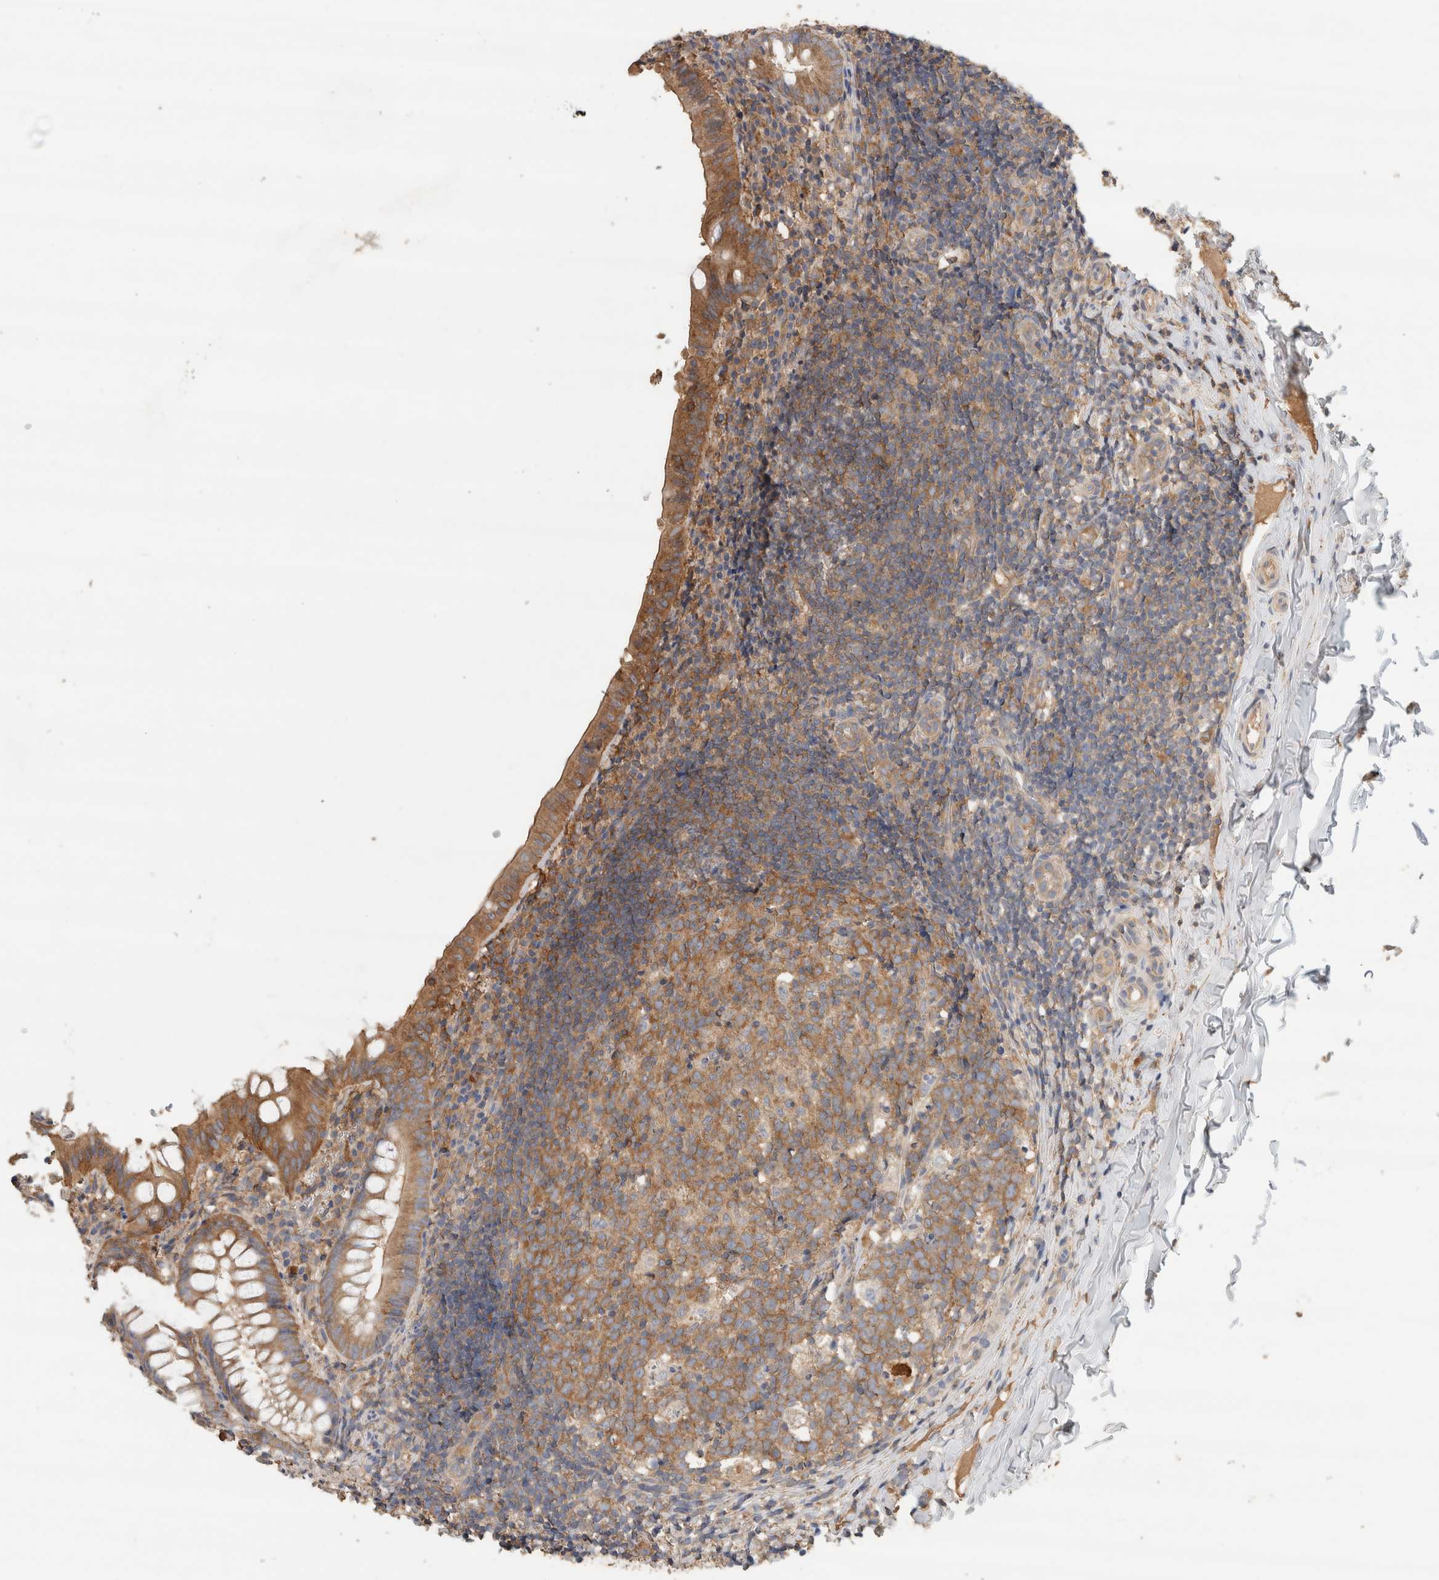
{"staining": {"intensity": "moderate", "quantity": ">75%", "location": "cytoplasmic/membranous"}, "tissue": "appendix", "cell_type": "Glandular cells", "image_type": "normal", "snomed": [{"axis": "morphology", "description": "Normal tissue, NOS"}, {"axis": "topography", "description": "Appendix"}], "caption": "DAB (3,3'-diaminobenzidine) immunohistochemical staining of benign appendix reveals moderate cytoplasmic/membranous protein expression in about >75% of glandular cells.", "gene": "EIF4G3", "patient": {"sex": "male", "age": 8}}